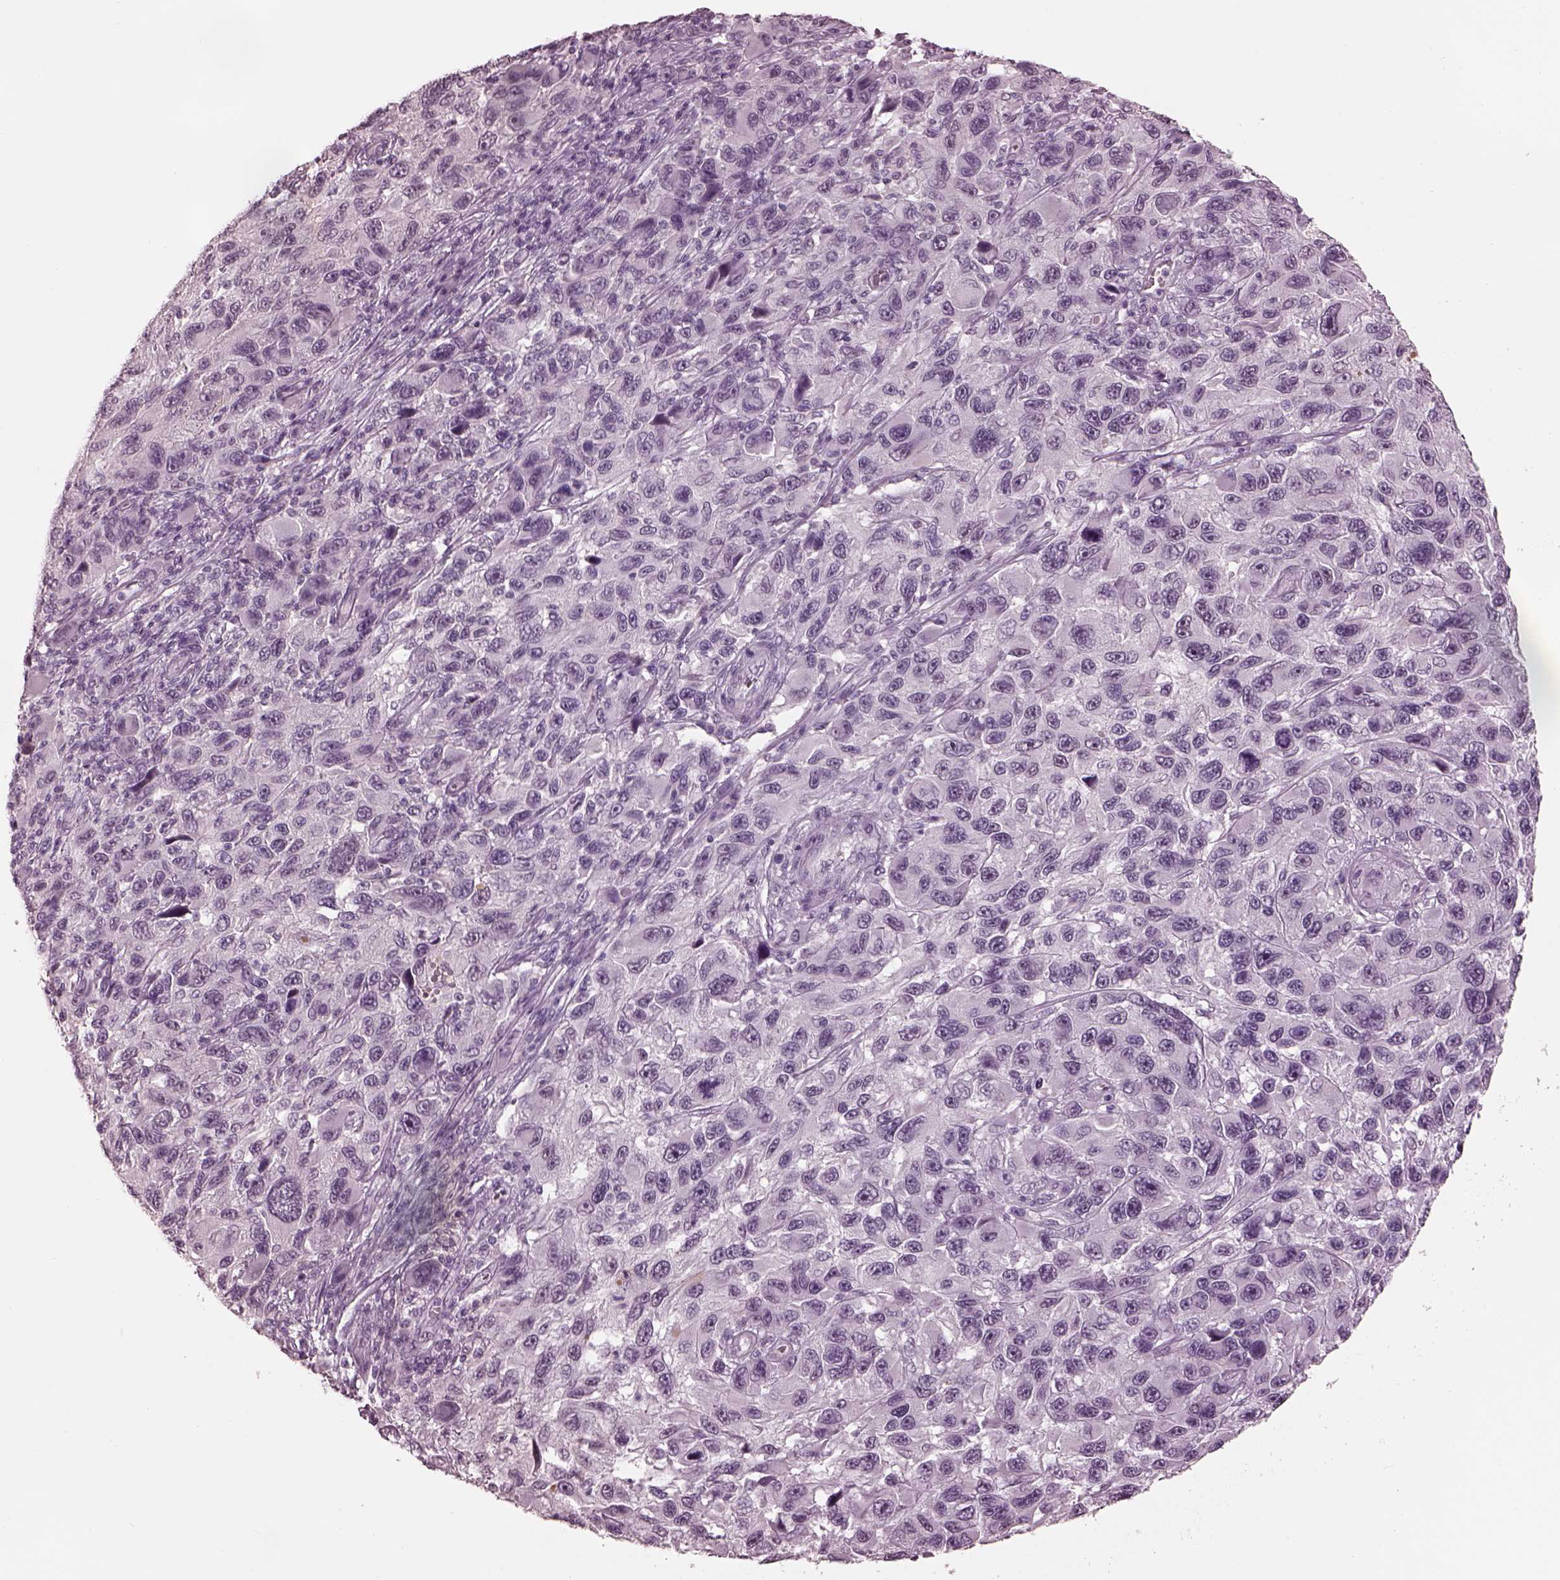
{"staining": {"intensity": "negative", "quantity": "none", "location": "none"}, "tissue": "melanoma", "cell_type": "Tumor cells", "image_type": "cancer", "snomed": [{"axis": "morphology", "description": "Malignant melanoma, NOS"}, {"axis": "topography", "description": "Skin"}], "caption": "High power microscopy photomicrograph of an immunohistochemistry (IHC) histopathology image of malignant melanoma, revealing no significant positivity in tumor cells.", "gene": "GARIN4", "patient": {"sex": "male", "age": 53}}